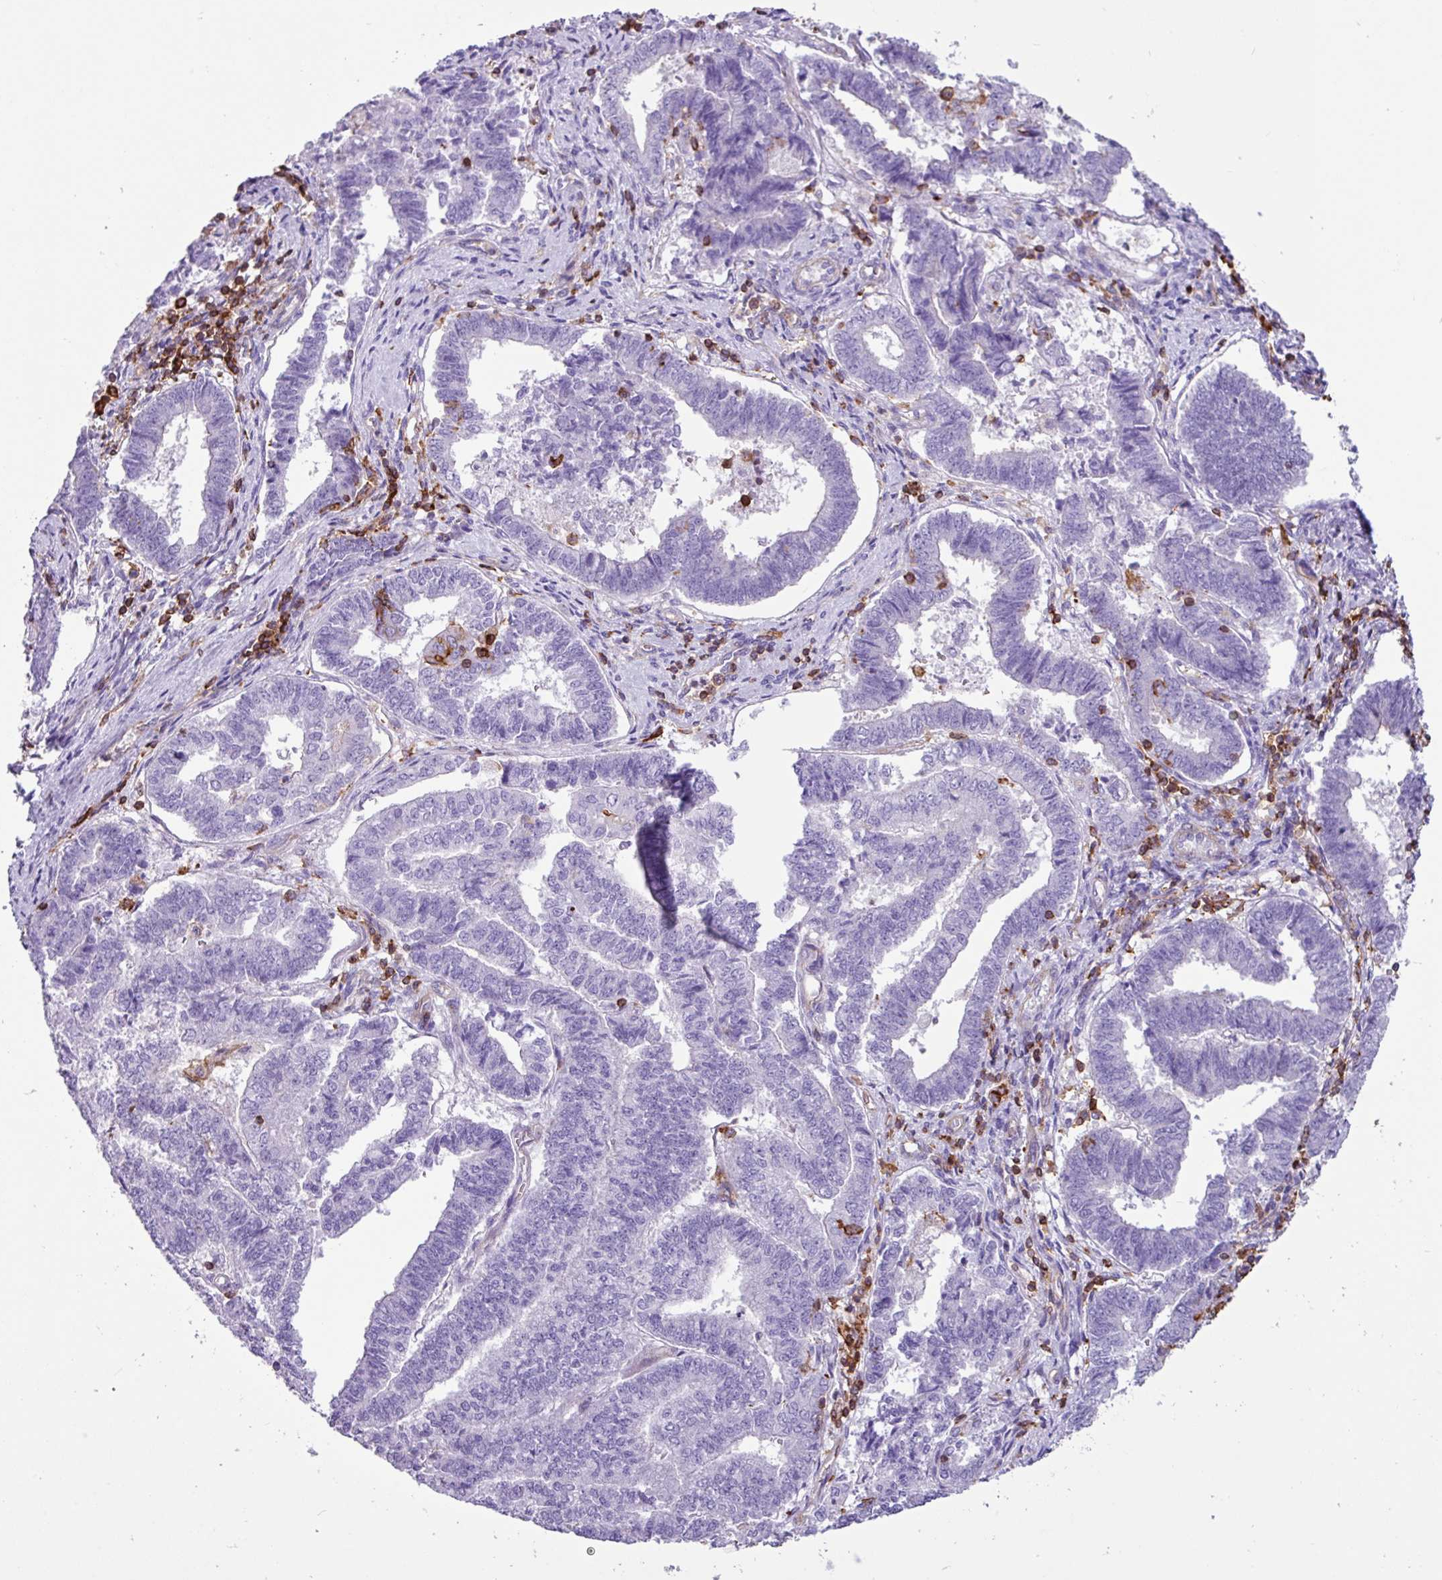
{"staining": {"intensity": "negative", "quantity": "none", "location": "none"}, "tissue": "endometrial cancer", "cell_type": "Tumor cells", "image_type": "cancer", "snomed": [{"axis": "morphology", "description": "Adenocarcinoma, NOS"}, {"axis": "topography", "description": "Endometrium"}], "caption": "Human endometrial adenocarcinoma stained for a protein using IHC exhibits no positivity in tumor cells.", "gene": "PPP1R18", "patient": {"sex": "female", "age": 72}}